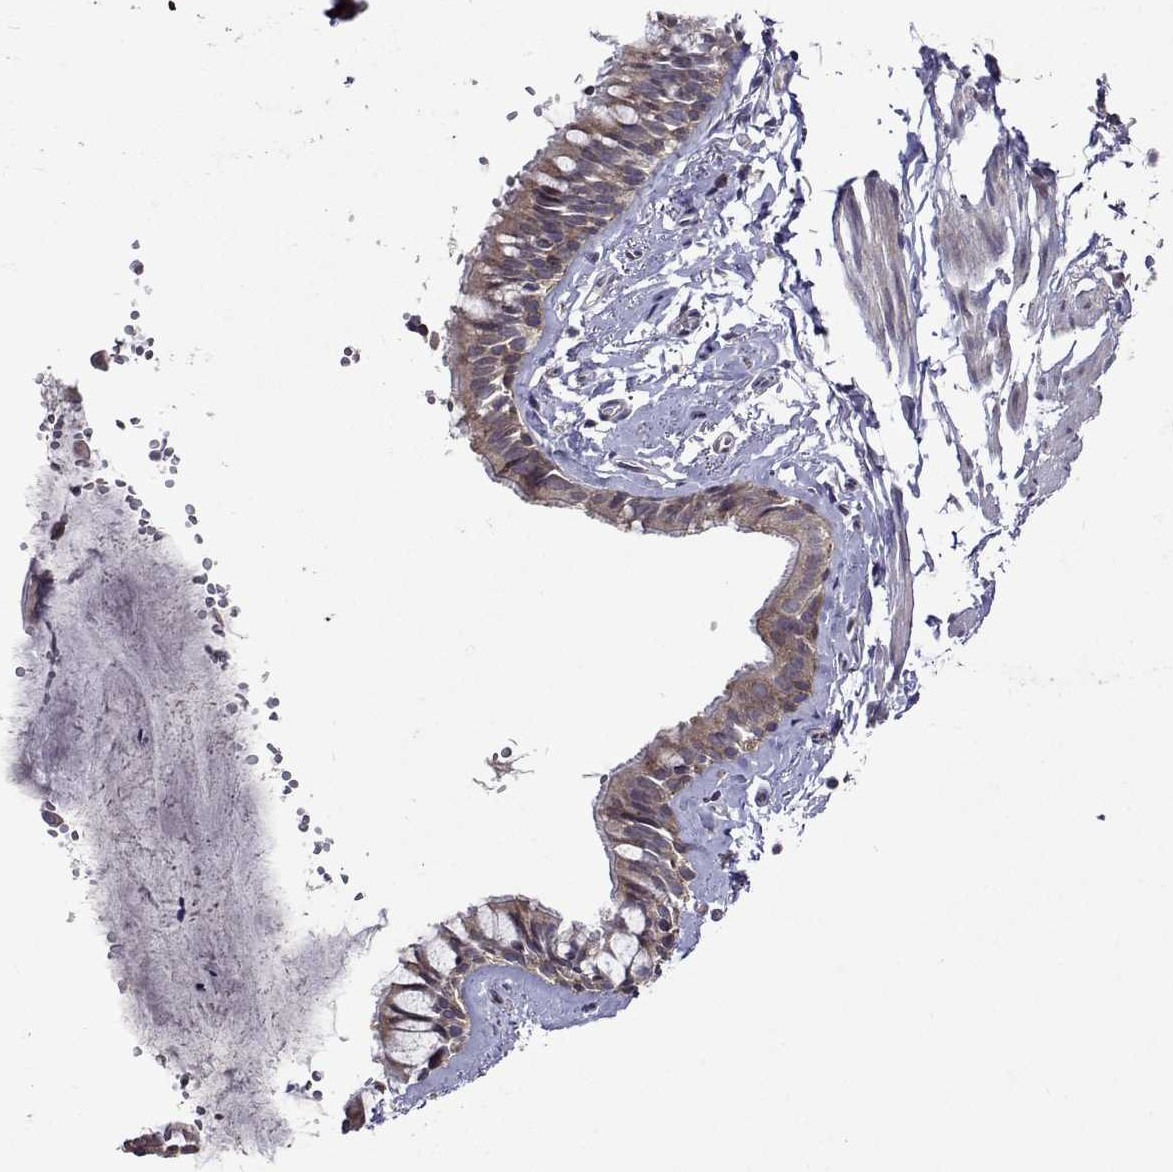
{"staining": {"intensity": "weak", "quantity": ">75%", "location": "cytoplasmic/membranous"}, "tissue": "bronchus", "cell_type": "Respiratory epithelial cells", "image_type": "normal", "snomed": [{"axis": "morphology", "description": "Normal tissue, NOS"}, {"axis": "topography", "description": "Bronchus"}], "caption": "Immunohistochemistry of normal bronchus demonstrates low levels of weak cytoplasmic/membranous positivity in about >75% of respiratory epithelial cells.", "gene": "TARBP2", "patient": {"sex": "female", "age": 59}}